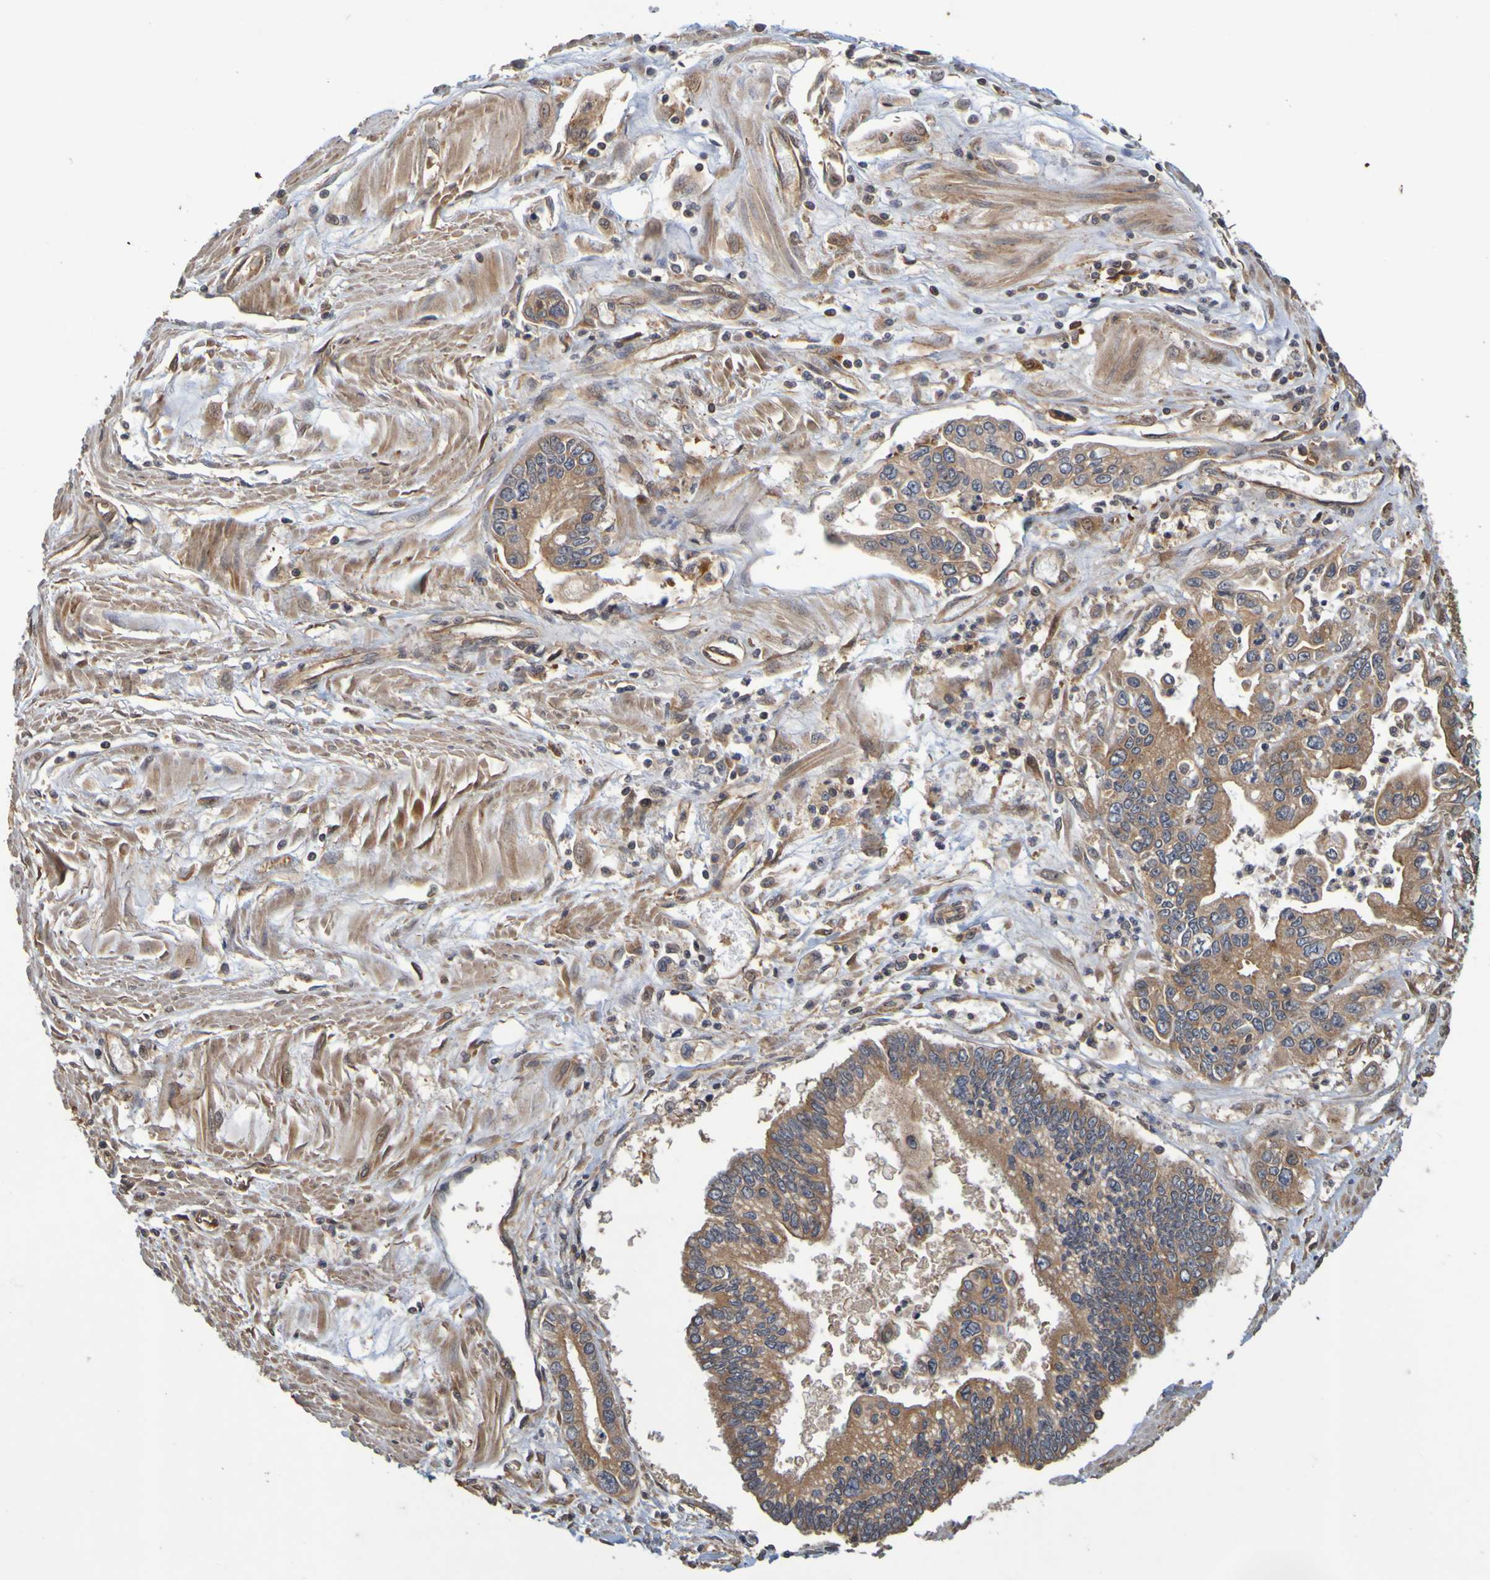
{"staining": {"intensity": "strong", "quantity": ">75%", "location": "cytoplasmic/membranous"}, "tissue": "pancreatic cancer", "cell_type": "Tumor cells", "image_type": "cancer", "snomed": [{"axis": "morphology", "description": "Adenocarcinoma, NOS"}, {"axis": "topography", "description": "Pancreas"}], "caption": "A high amount of strong cytoplasmic/membranous positivity is seen in about >75% of tumor cells in pancreatic adenocarcinoma tissue.", "gene": "OCRL", "patient": {"sex": "male", "age": 56}}